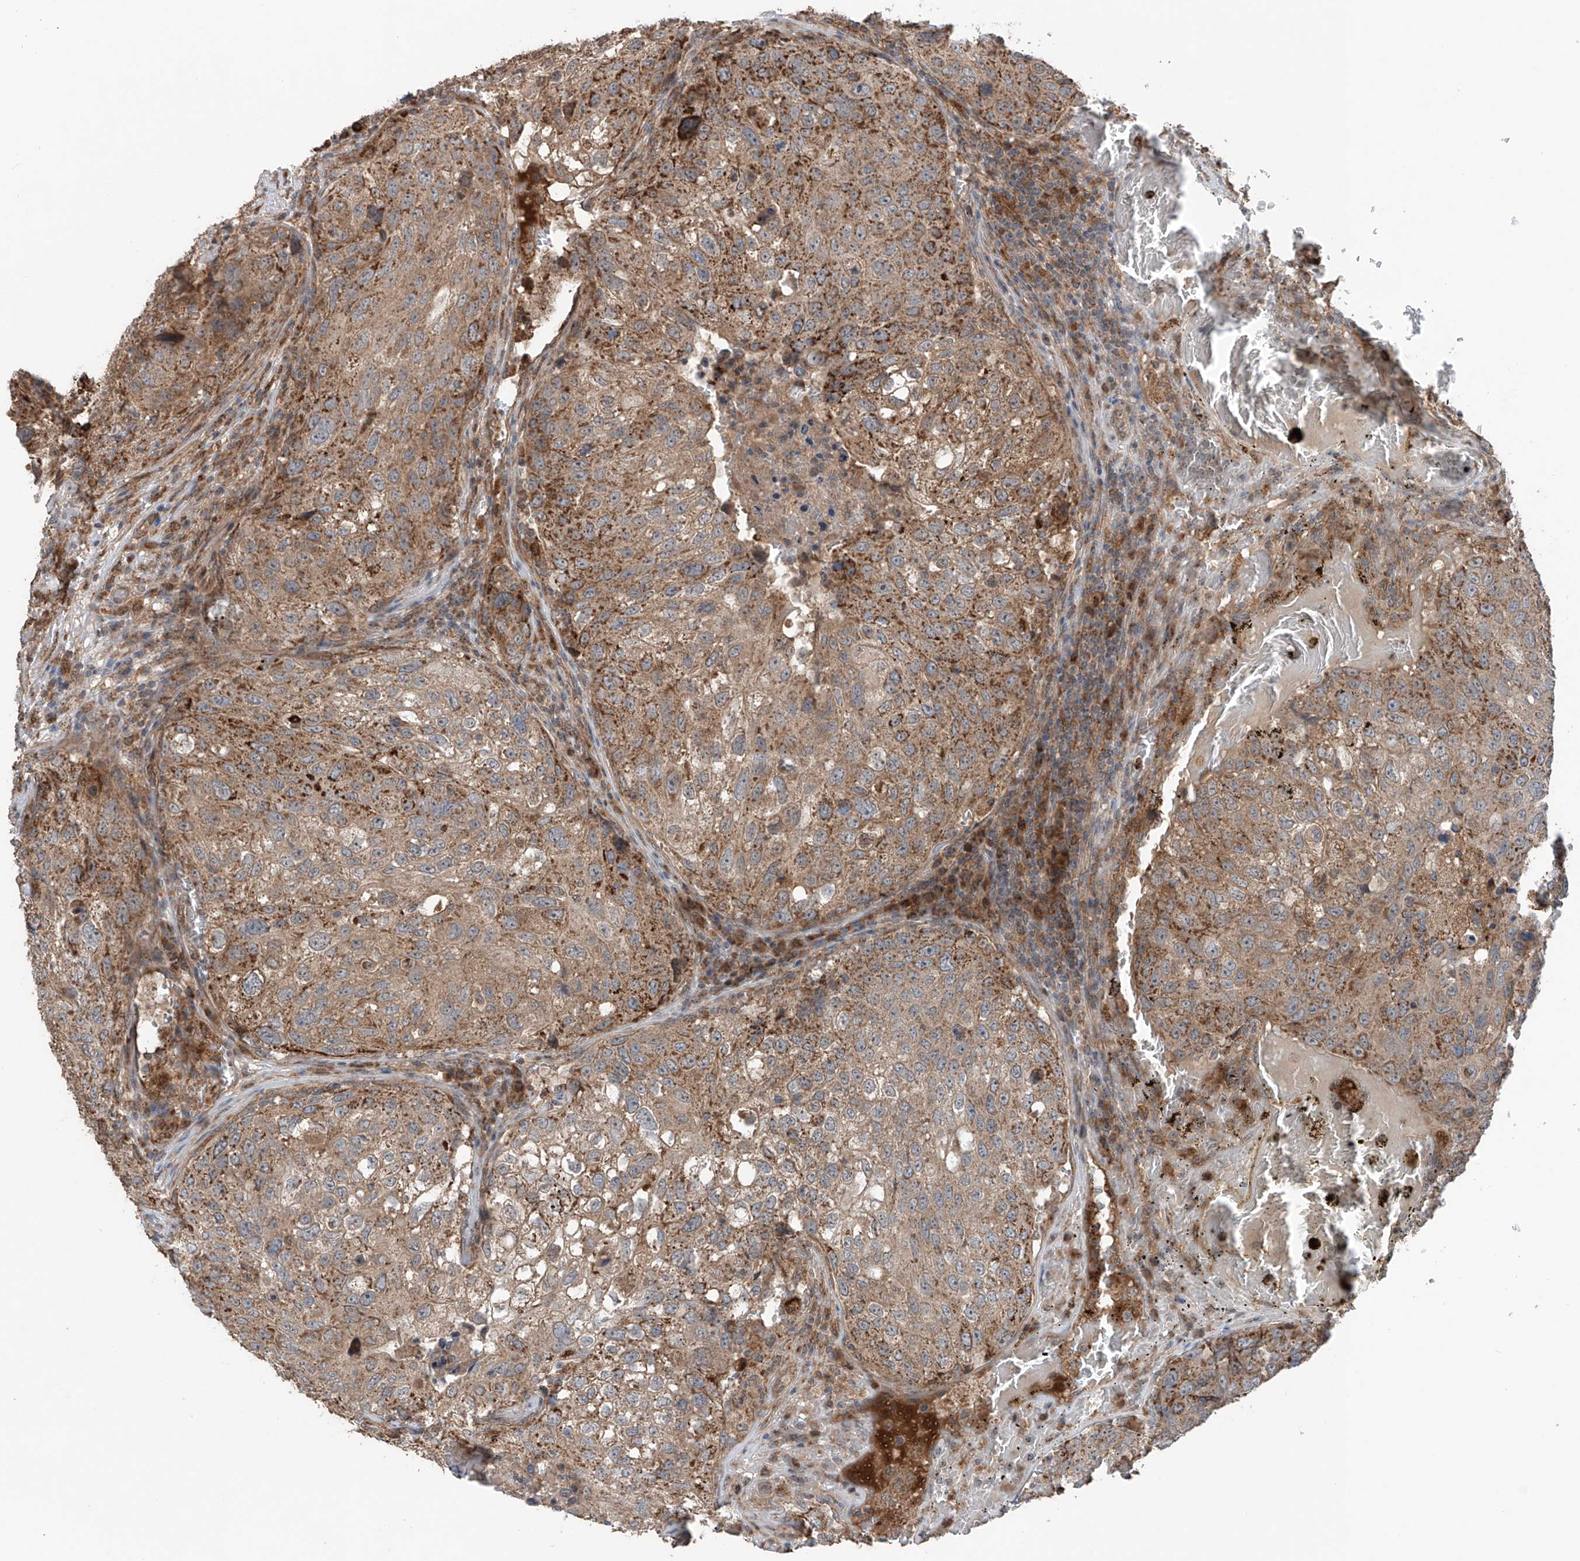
{"staining": {"intensity": "moderate", "quantity": ">75%", "location": "cytoplasmic/membranous"}, "tissue": "urothelial cancer", "cell_type": "Tumor cells", "image_type": "cancer", "snomed": [{"axis": "morphology", "description": "Urothelial carcinoma, High grade"}, {"axis": "topography", "description": "Lymph node"}, {"axis": "topography", "description": "Urinary bladder"}], "caption": "Urothelial carcinoma (high-grade) stained with a protein marker shows moderate staining in tumor cells.", "gene": "SAMD3", "patient": {"sex": "male", "age": 51}}